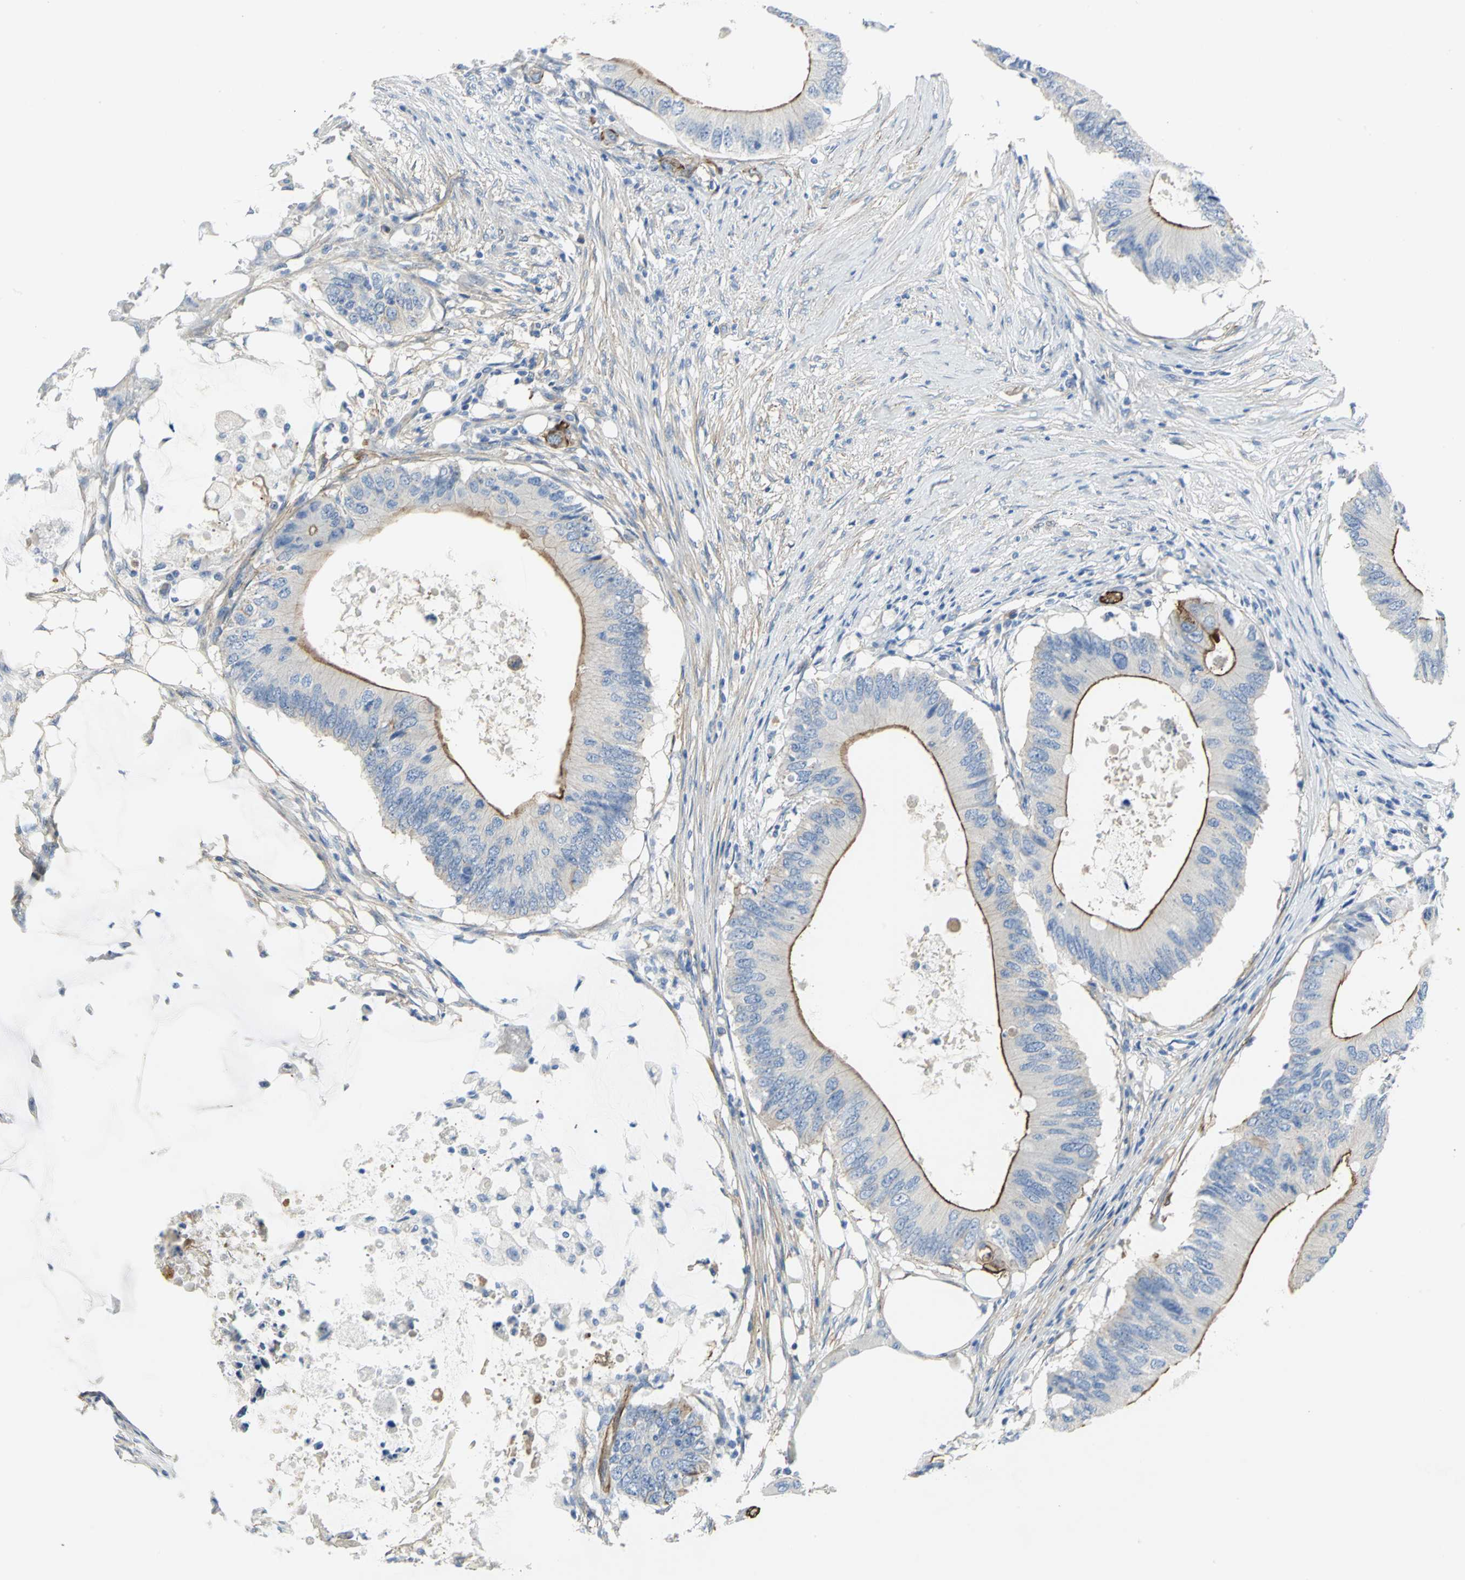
{"staining": {"intensity": "moderate", "quantity": ">75%", "location": "cytoplasmic/membranous"}, "tissue": "colorectal cancer", "cell_type": "Tumor cells", "image_type": "cancer", "snomed": [{"axis": "morphology", "description": "Adenocarcinoma, NOS"}, {"axis": "topography", "description": "Colon"}], "caption": "Immunohistochemistry (DAB (3,3'-diaminobenzidine)) staining of human colorectal cancer (adenocarcinoma) reveals moderate cytoplasmic/membranous protein staining in approximately >75% of tumor cells. (Stains: DAB (3,3'-diaminobenzidine) in brown, nuclei in blue, Microscopy: brightfield microscopy at high magnification).", "gene": "FLNB", "patient": {"sex": "male", "age": 71}}